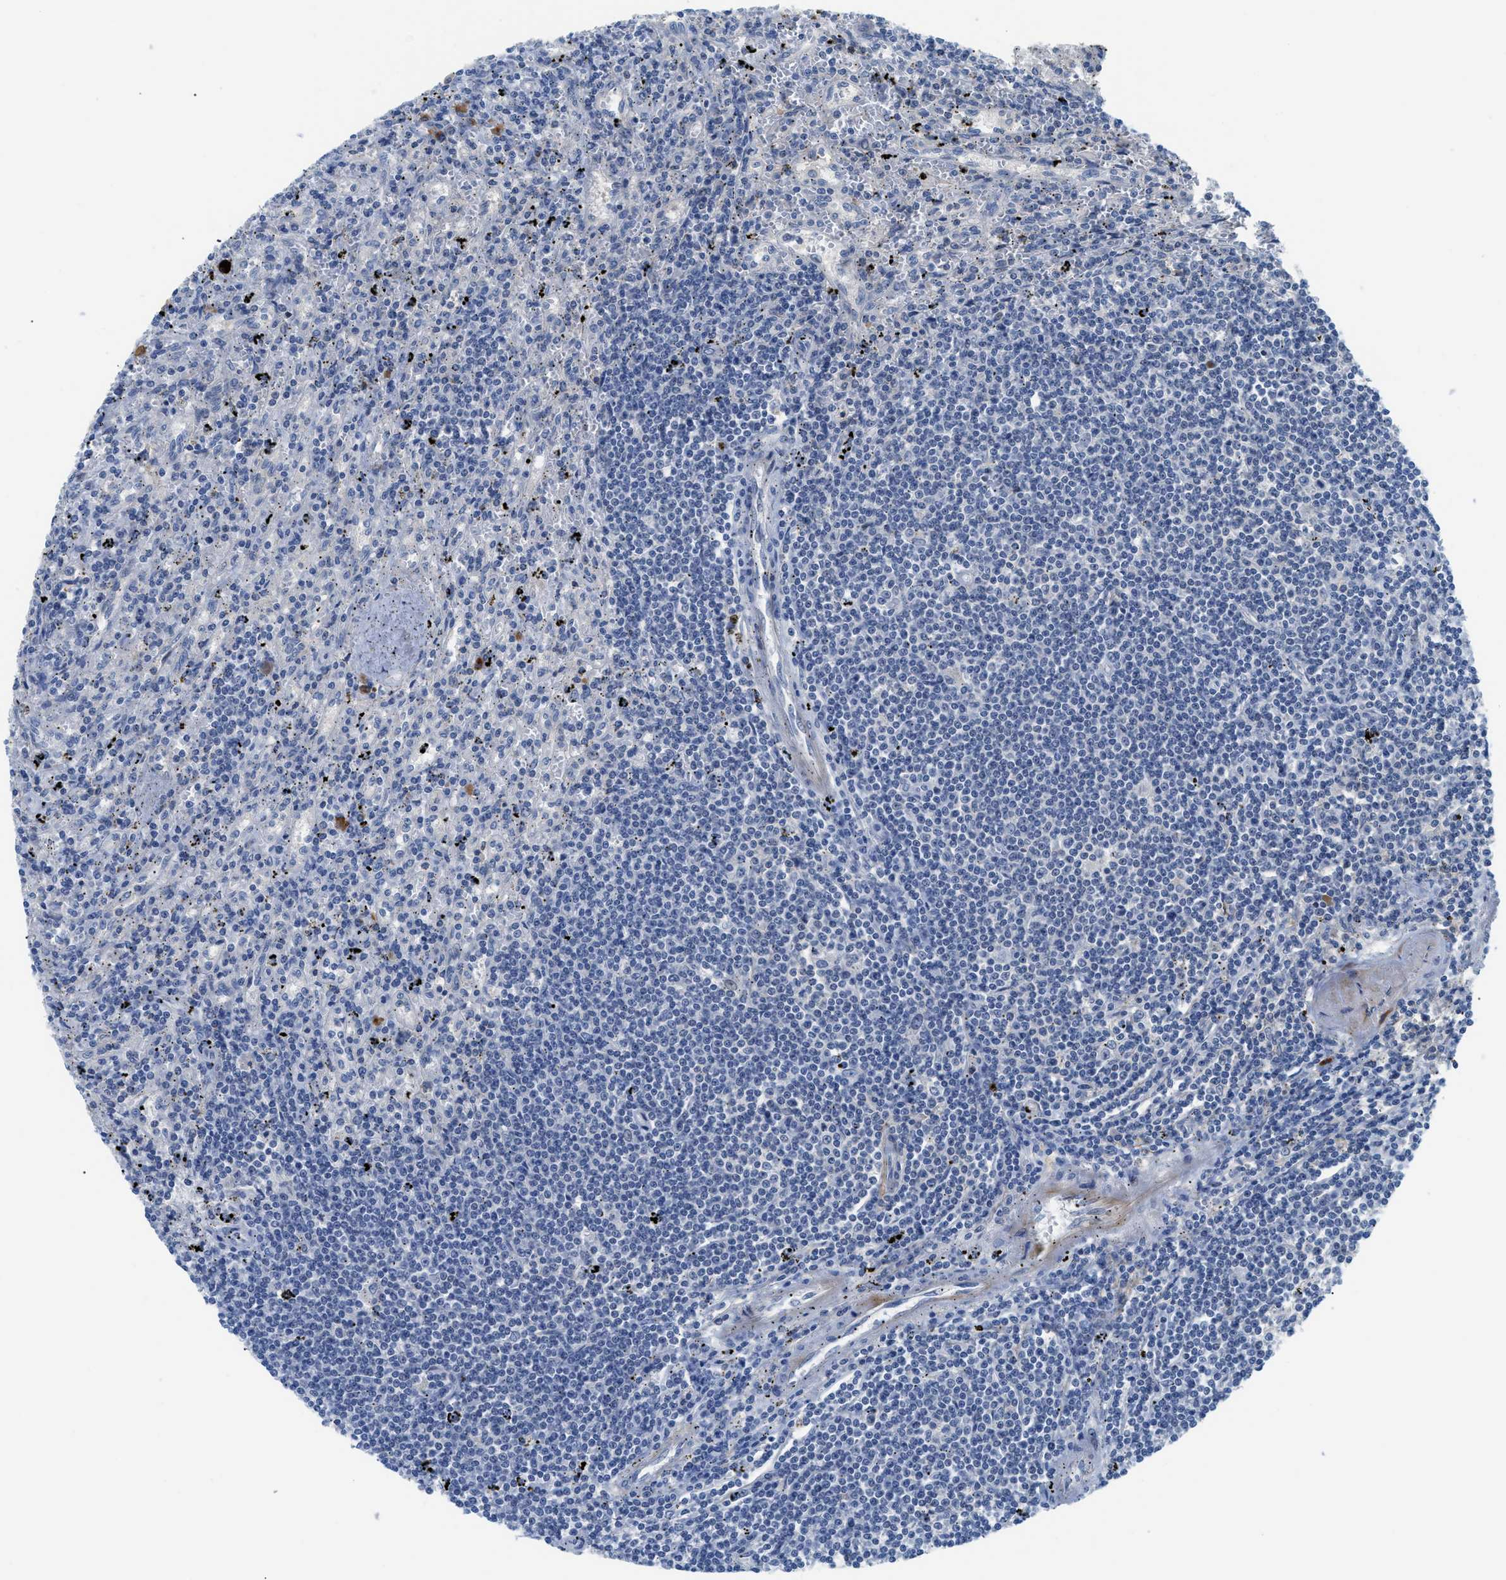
{"staining": {"intensity": "negative", "quantity": "none", "location": "none"}, "tissue": "lymphoma", "cell_type": "Tumor cells", "image_type": "cancer", "snomed": [{"axis": "morphology", "description": "Malignant lymphoma, non-Hodgkin's type, Low grade"}, {"axis": "topography", "description": "Spleen"}], "caption": "IHC histopathology image of neoplastic tissue: low-grade malignant lymphoma, non-Hodgkin's type stained with DAB (3,3'-diaminobenzidine) demonstrates no significant protein expression in tumor cells. Nuclei are stained in blue.", "gene": "OR9K2", "patient": {"sex": "male", "age": 76}}